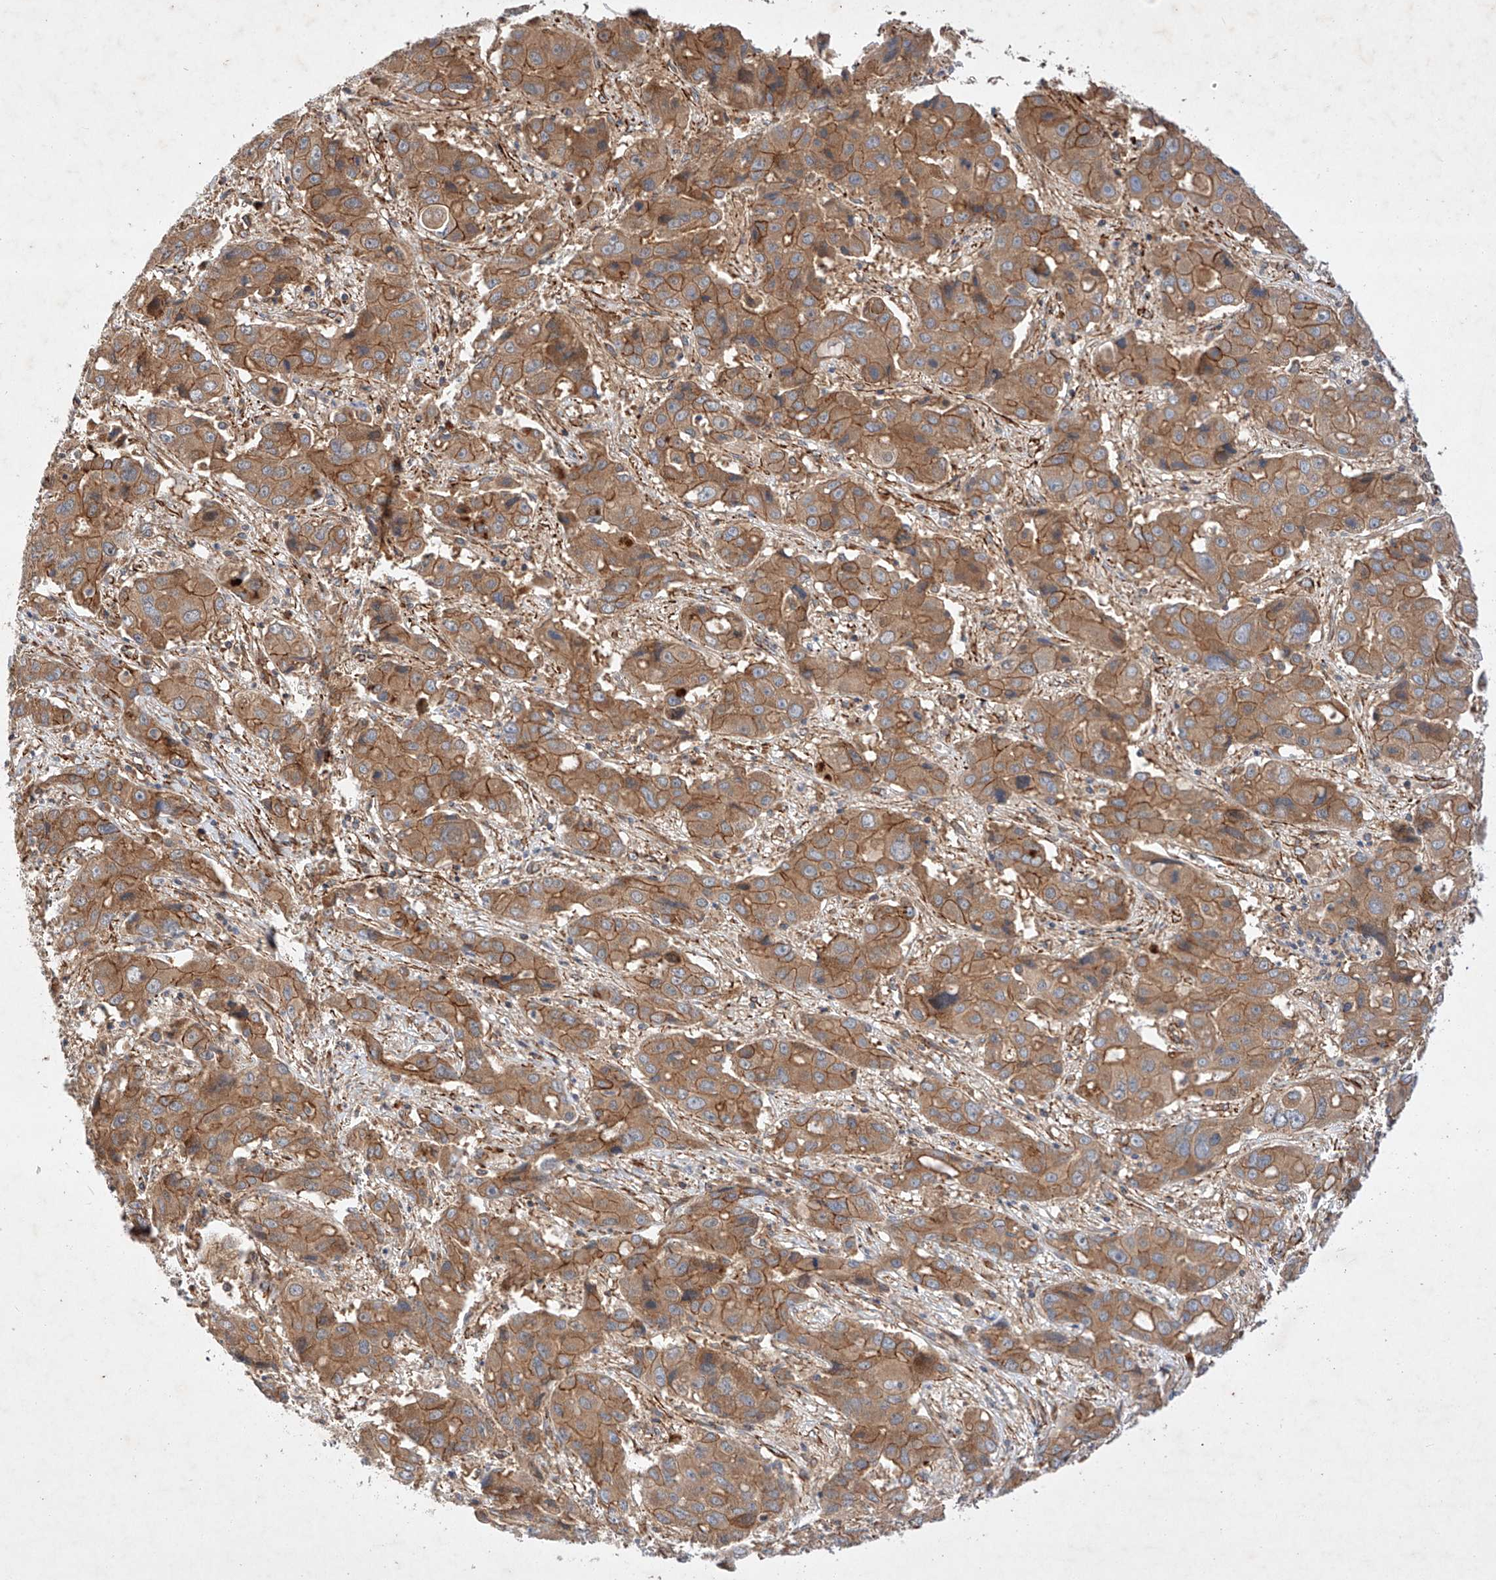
{"staining": {"intensity": "moderate", "quantity": ">75%", "location": "cytoplasmic/membranous"}, "tissue": "liver cancer", "cell_type": "Tumor cells", "image_type": "cancer", "snomed": [{"axis": "morphology", "description": "Cholangiocarcinoma"}, {"axis": "topography", "description": "Liver"}], "caption": "Liver cancer stained for a protein (brown) displays moderate cytoplasmic/membranous positive positivity in approximately >75% of tumor cells.", "gene": "RAB23", "patient": {"sex": "male", "age": 67}}